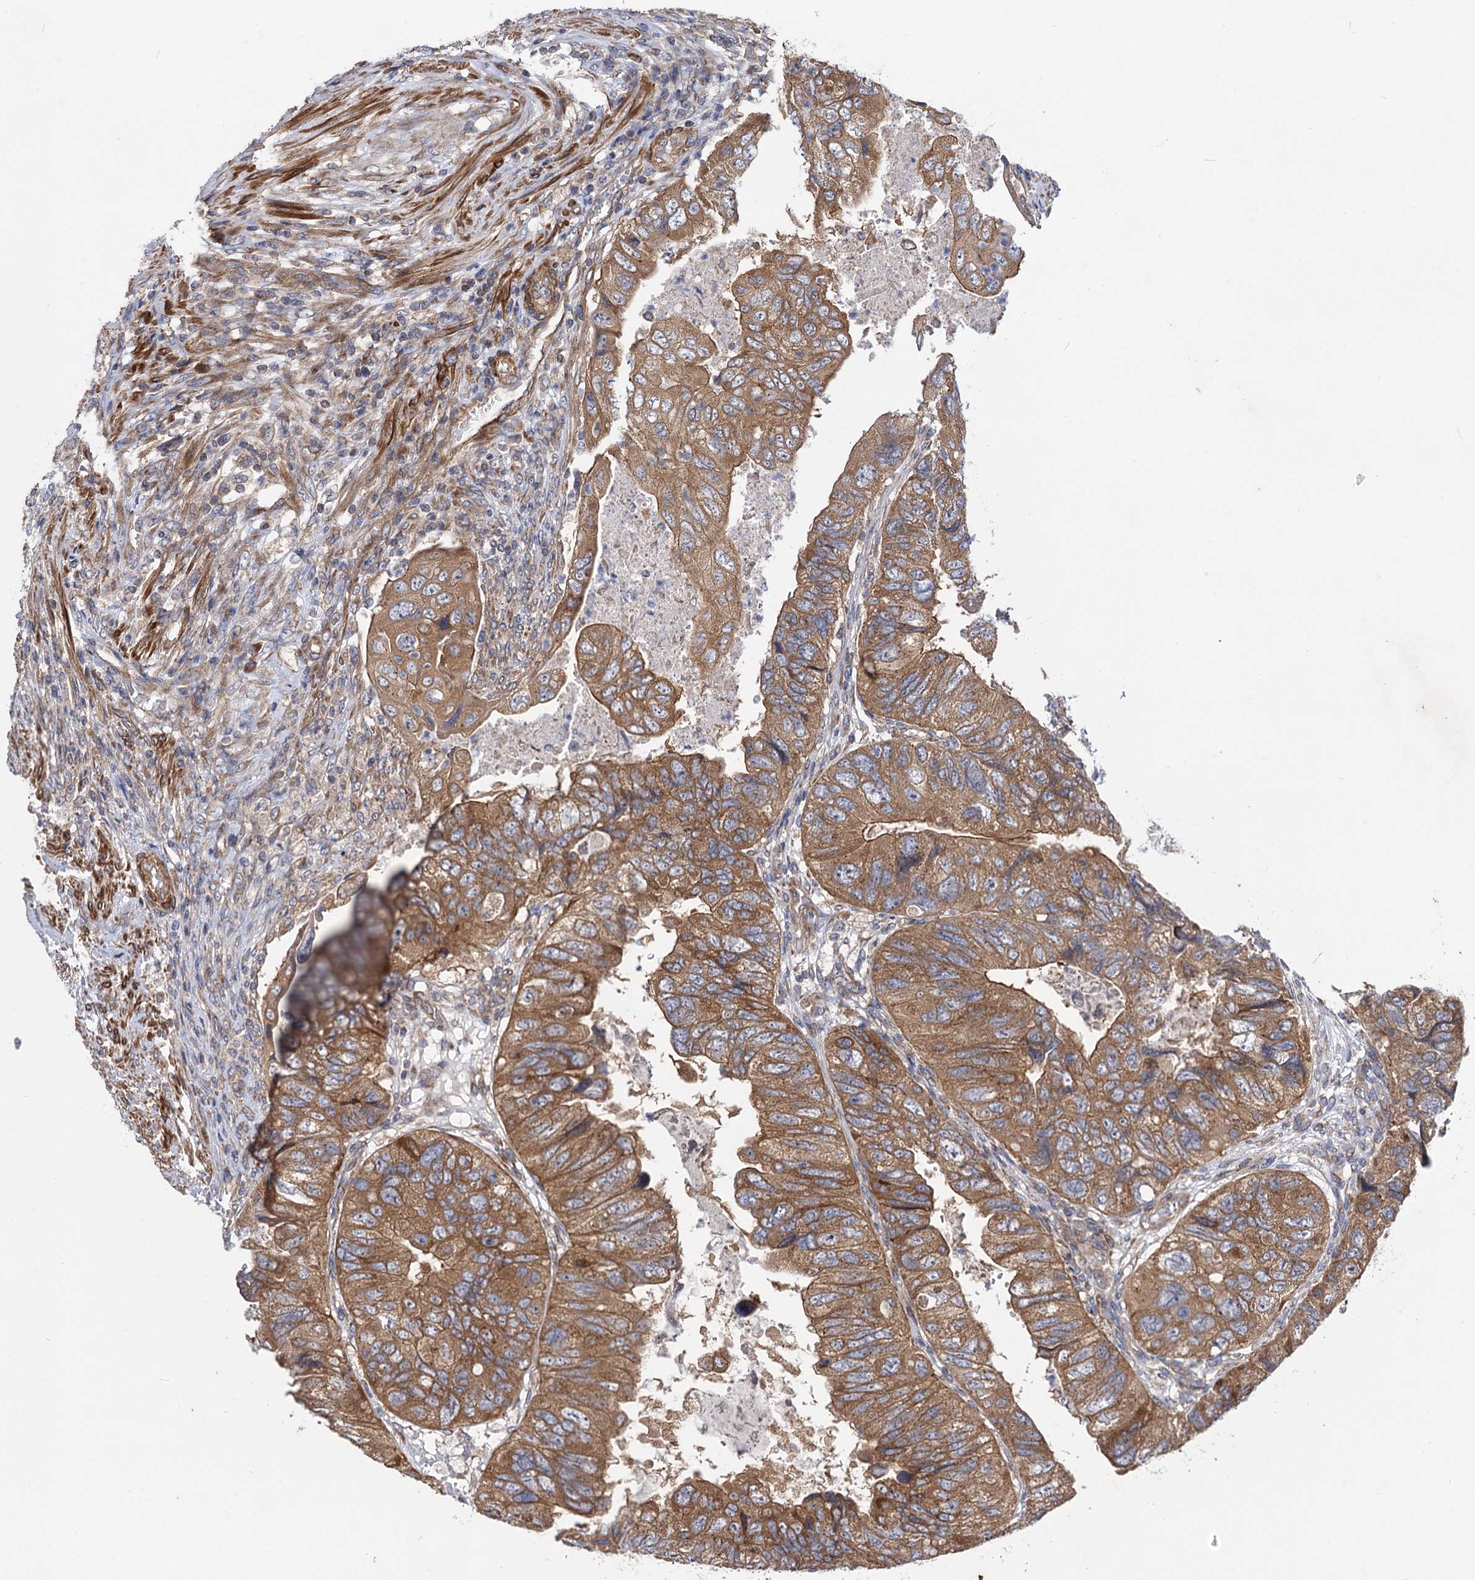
{"staining": {"intensity": "moderate", "quantity": ">75%", "location": "cytoplasmic/membranous"}, "tissue": "colorectal cancer", "cell_type": "Tumor cells", "image_type": "cancer", "snomed": [{"axis": "morphology", "description": "Adenocarcinoma, NOS"}, {"axis": "topography", "description": "Rectum"}], "caption": "IHC micrograph of colorectal adenocarcinoma stained for a protein (brown), which exhibits medium levels of moderate cytoplasmic/membranous expression in approximately >75% of tumor cells.", "gene": "DYDC1", "patient": {"sex": "male", "age": 63}}